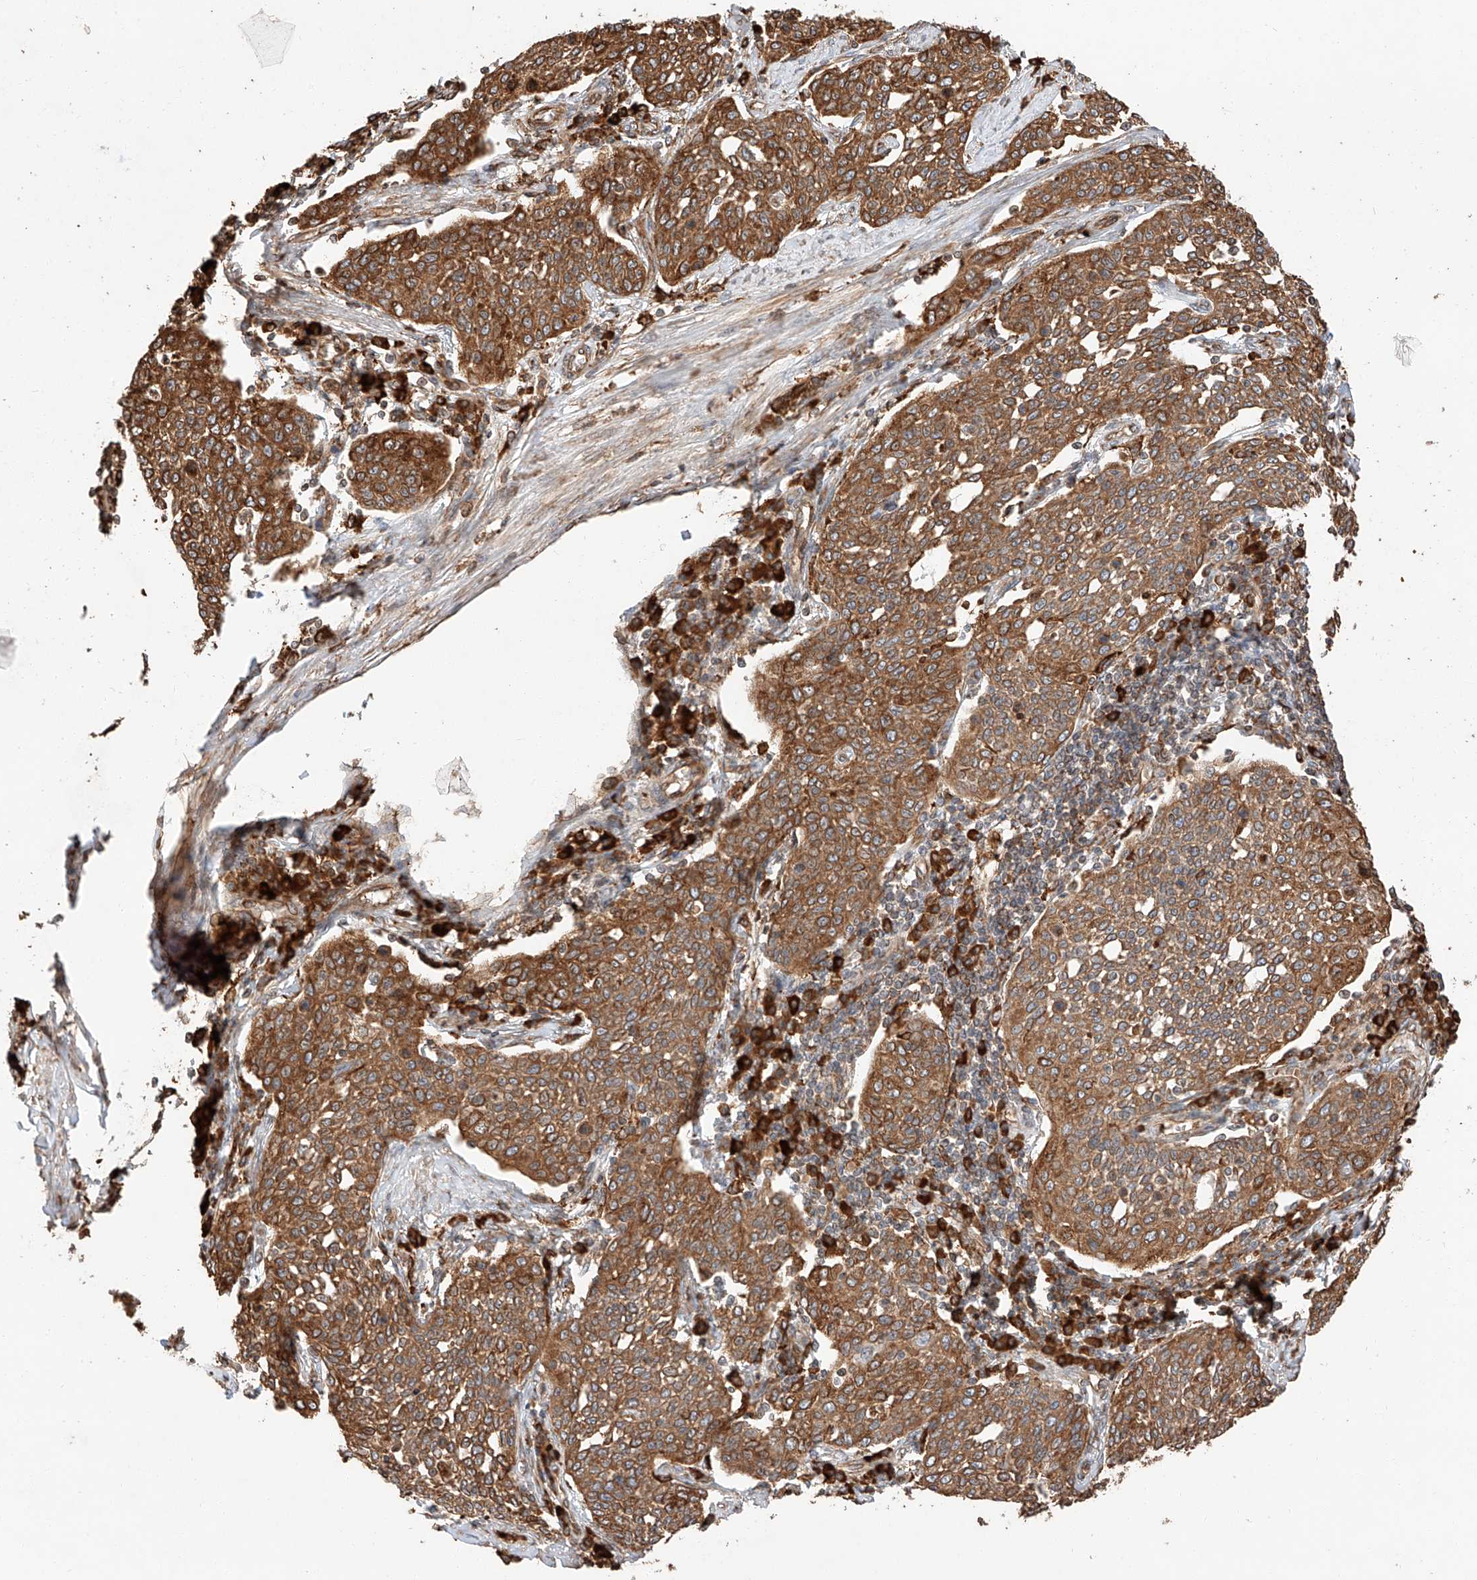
{"staining": {"intensity": "moderate", "quantity": ">75%", "location": "cytoplasmic/membranous"}, "tissue": "cervical cancer", "cell_type": "Tumor cells", "image_type": "cancer", "snomed": [{"axis": "morphology", "description": "Squamous cell carcinoma, NOS"}, {"axis": "topography", "description": "Cervix"}], "caption": "Protein expression analysis of cervical cancer (squamous cell carcinoma) displays moderate cytoplasmic/membranous expression in about >75% of tumor cells.", "gene": "ZNF84", "patient": {"sex": "female", "age": 34}}